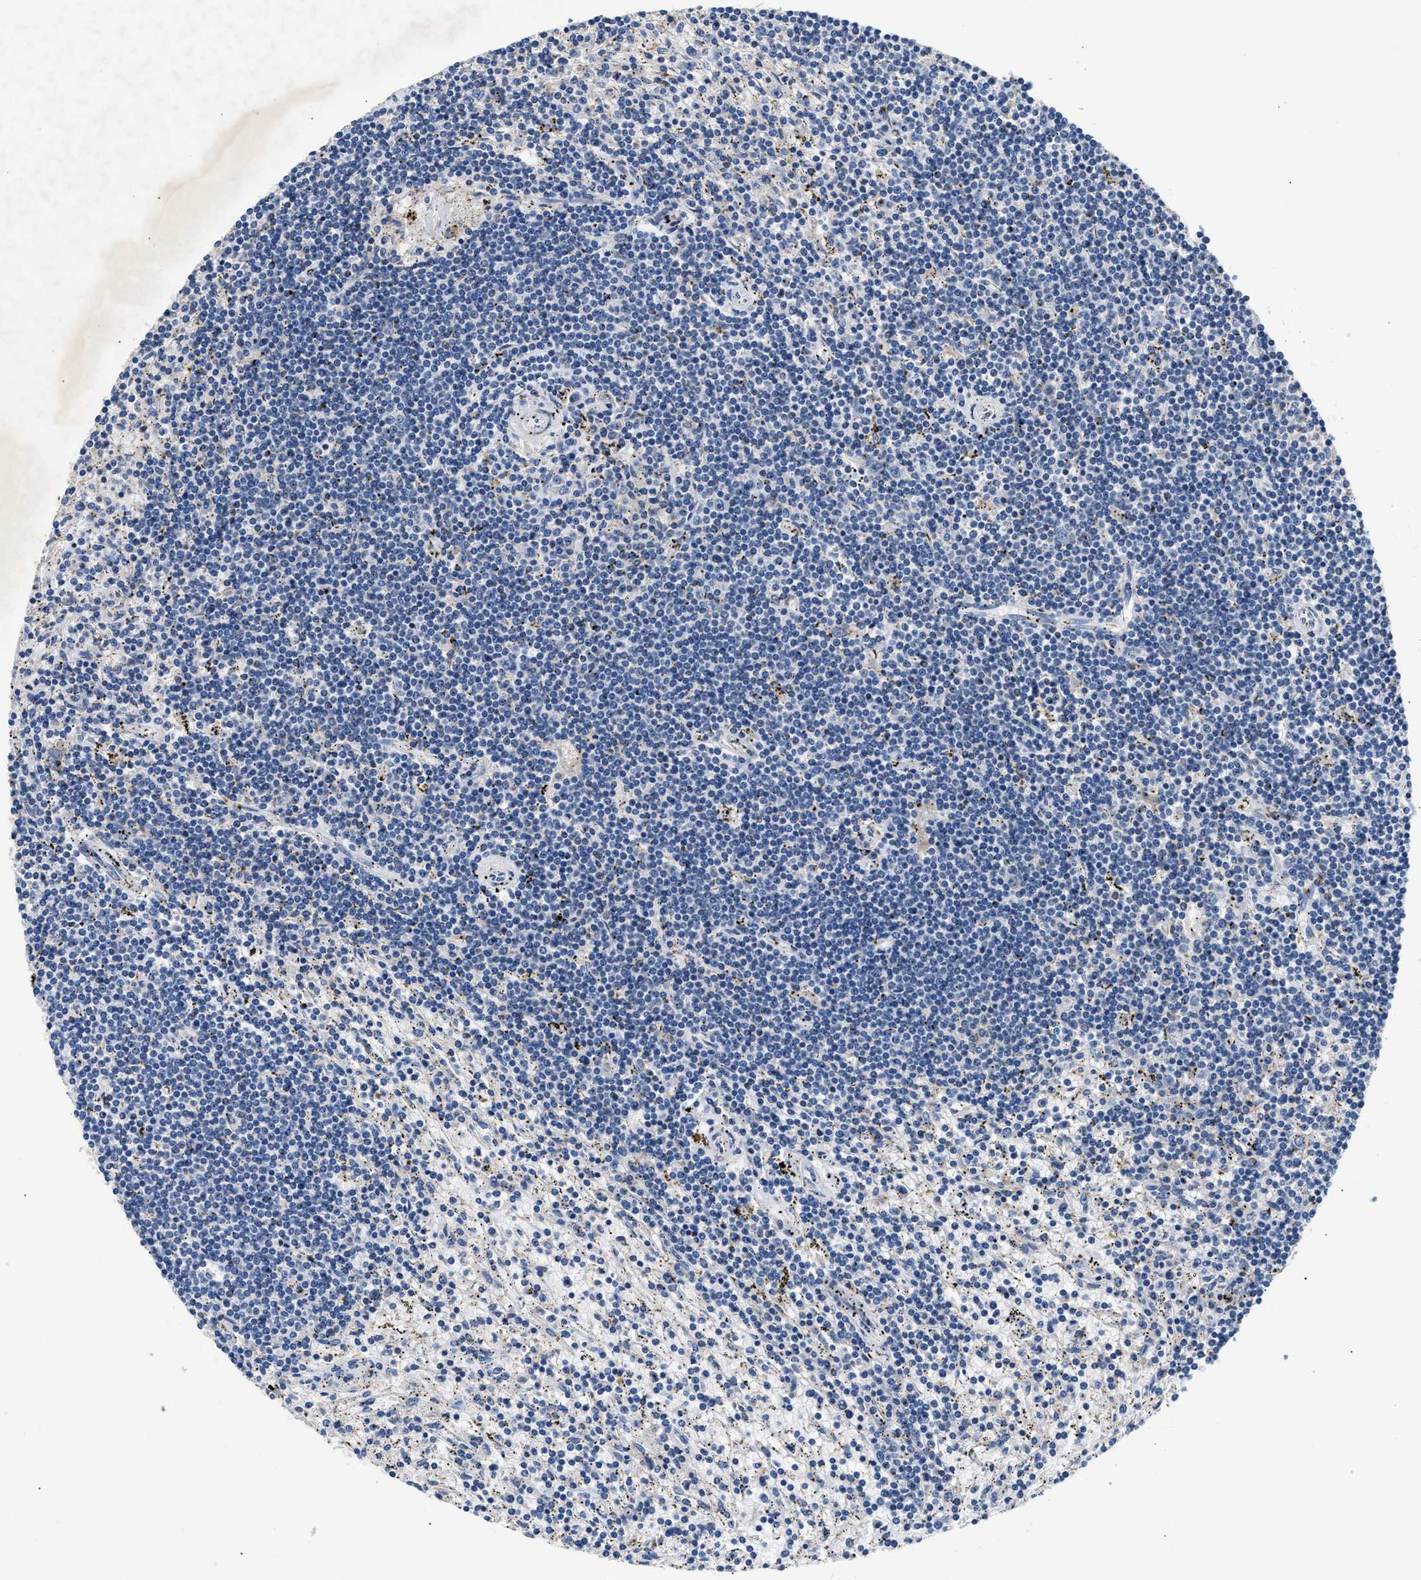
{"staining": {"intensity": "negative", "quantity": "none", "location": "none"}, "tissue": "lymphoma", "cell_type": "Tumor cells", "image_type": "cancer", "snomed": [{"axis": "morphology", "description": "Malignant lymphoma, non-Hodgkin's type, Low grade"}, {"axis": "topography", "description": "Spleen"}], "caption": "Lymphoma was stained to show a protein in brown. There is no significant staining in tumor cells.", "gene": "TUT7", "patient": {"sex": "male", "age": 76}}